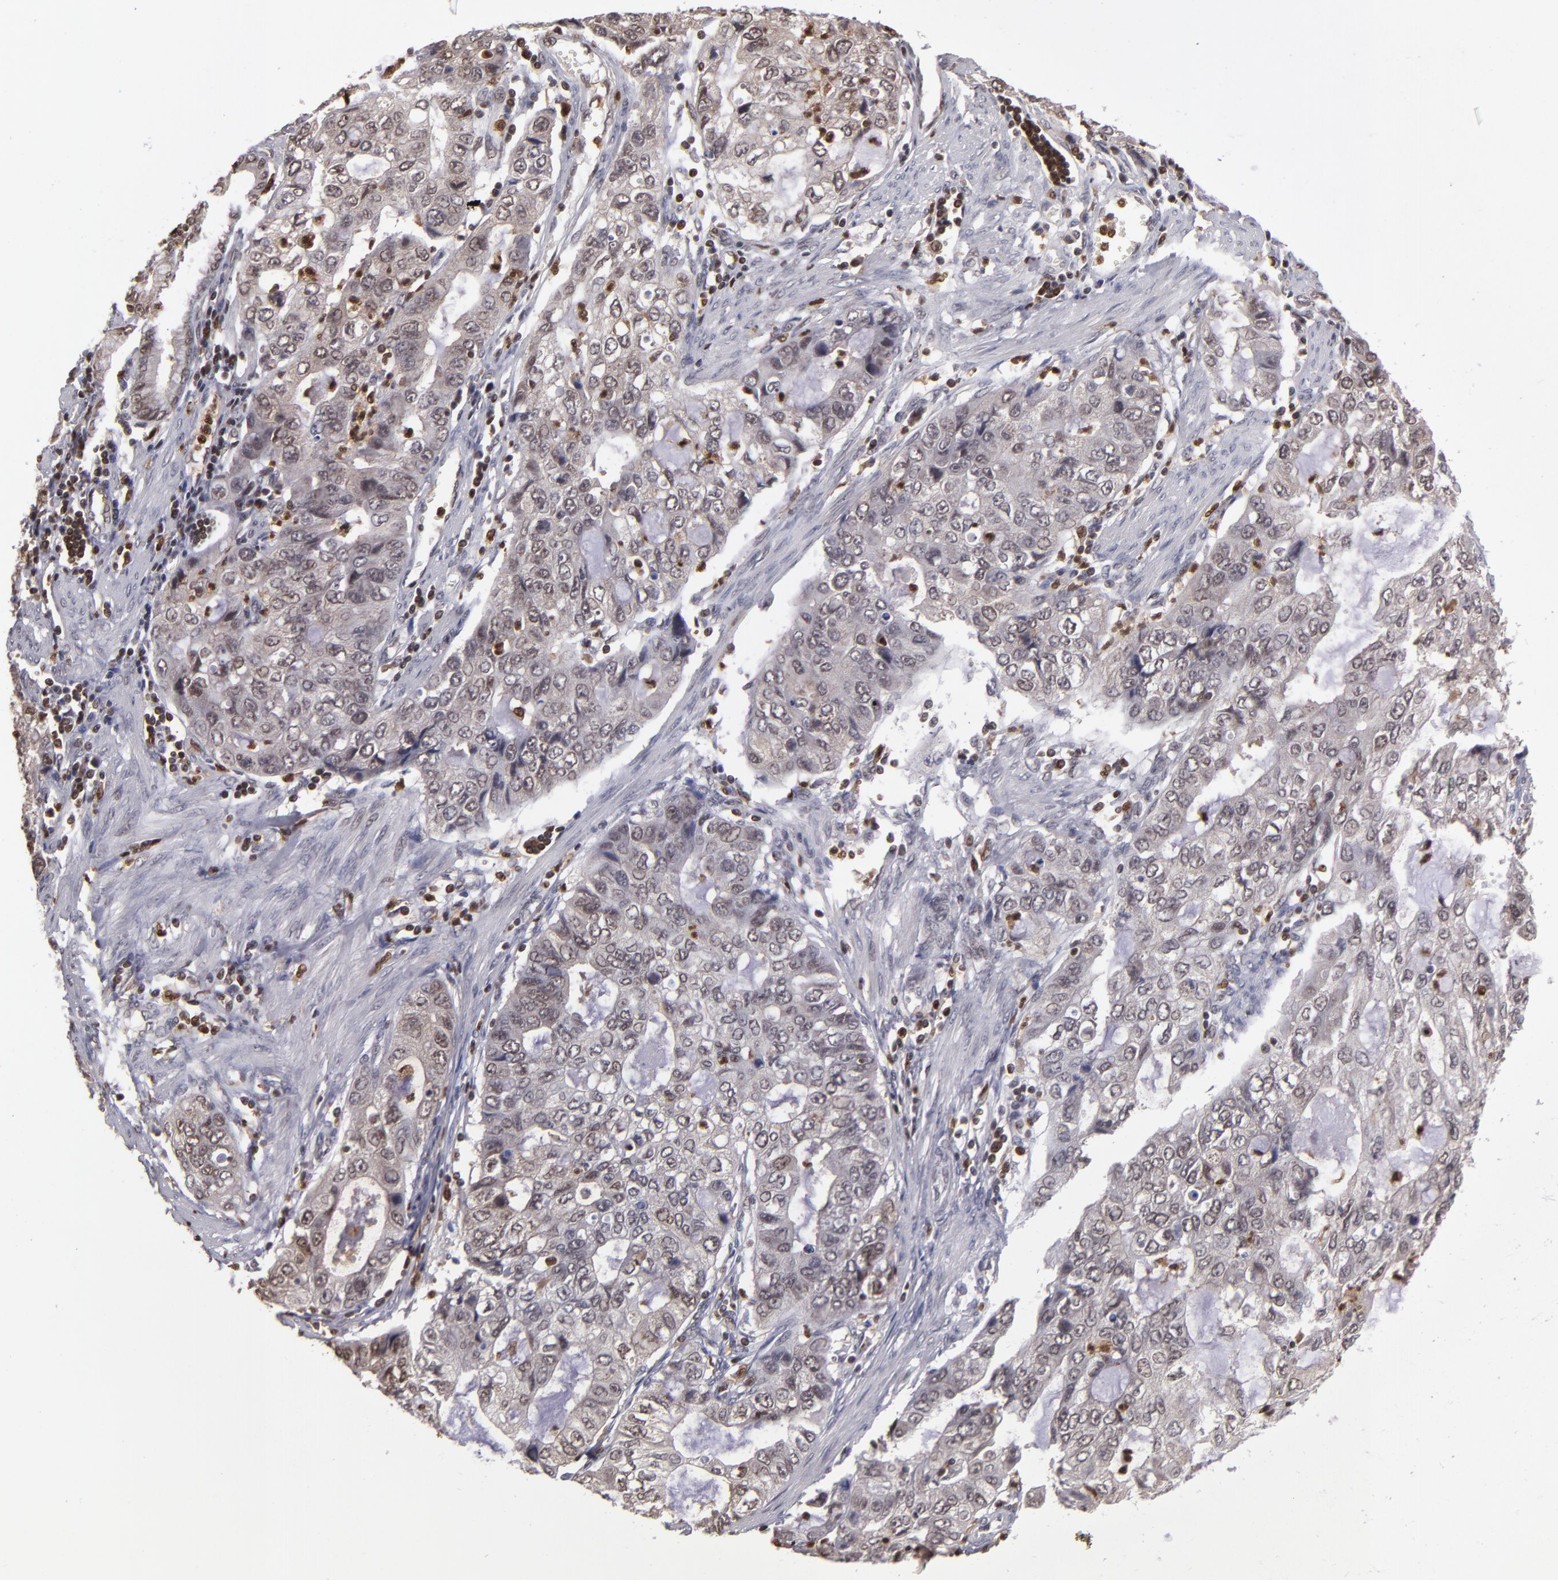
{"staining": {"intensity": "weak", "quantity": ">75%", "location": "cytoplasmic/membranous,nuclear"}, "tissue": "stomach cancer", "cell_type": "Tumor cells", "image_type": "cancer", "snomed": [{"axis": "morphology", "description": "Adenocarcinoma, NOS"}, {"axis": "topography", "description": "Stomach, upper"}], "caption": "This micrograph exhibits immunohistochemistry staining of human stomach cancer (adenocarcinoma), with low weak cytoplasmic/membranous and nuclear staining in about >75% of tumor cells.", "gene": "GRB2", "patient": {"sex": "female", "age": 52}}